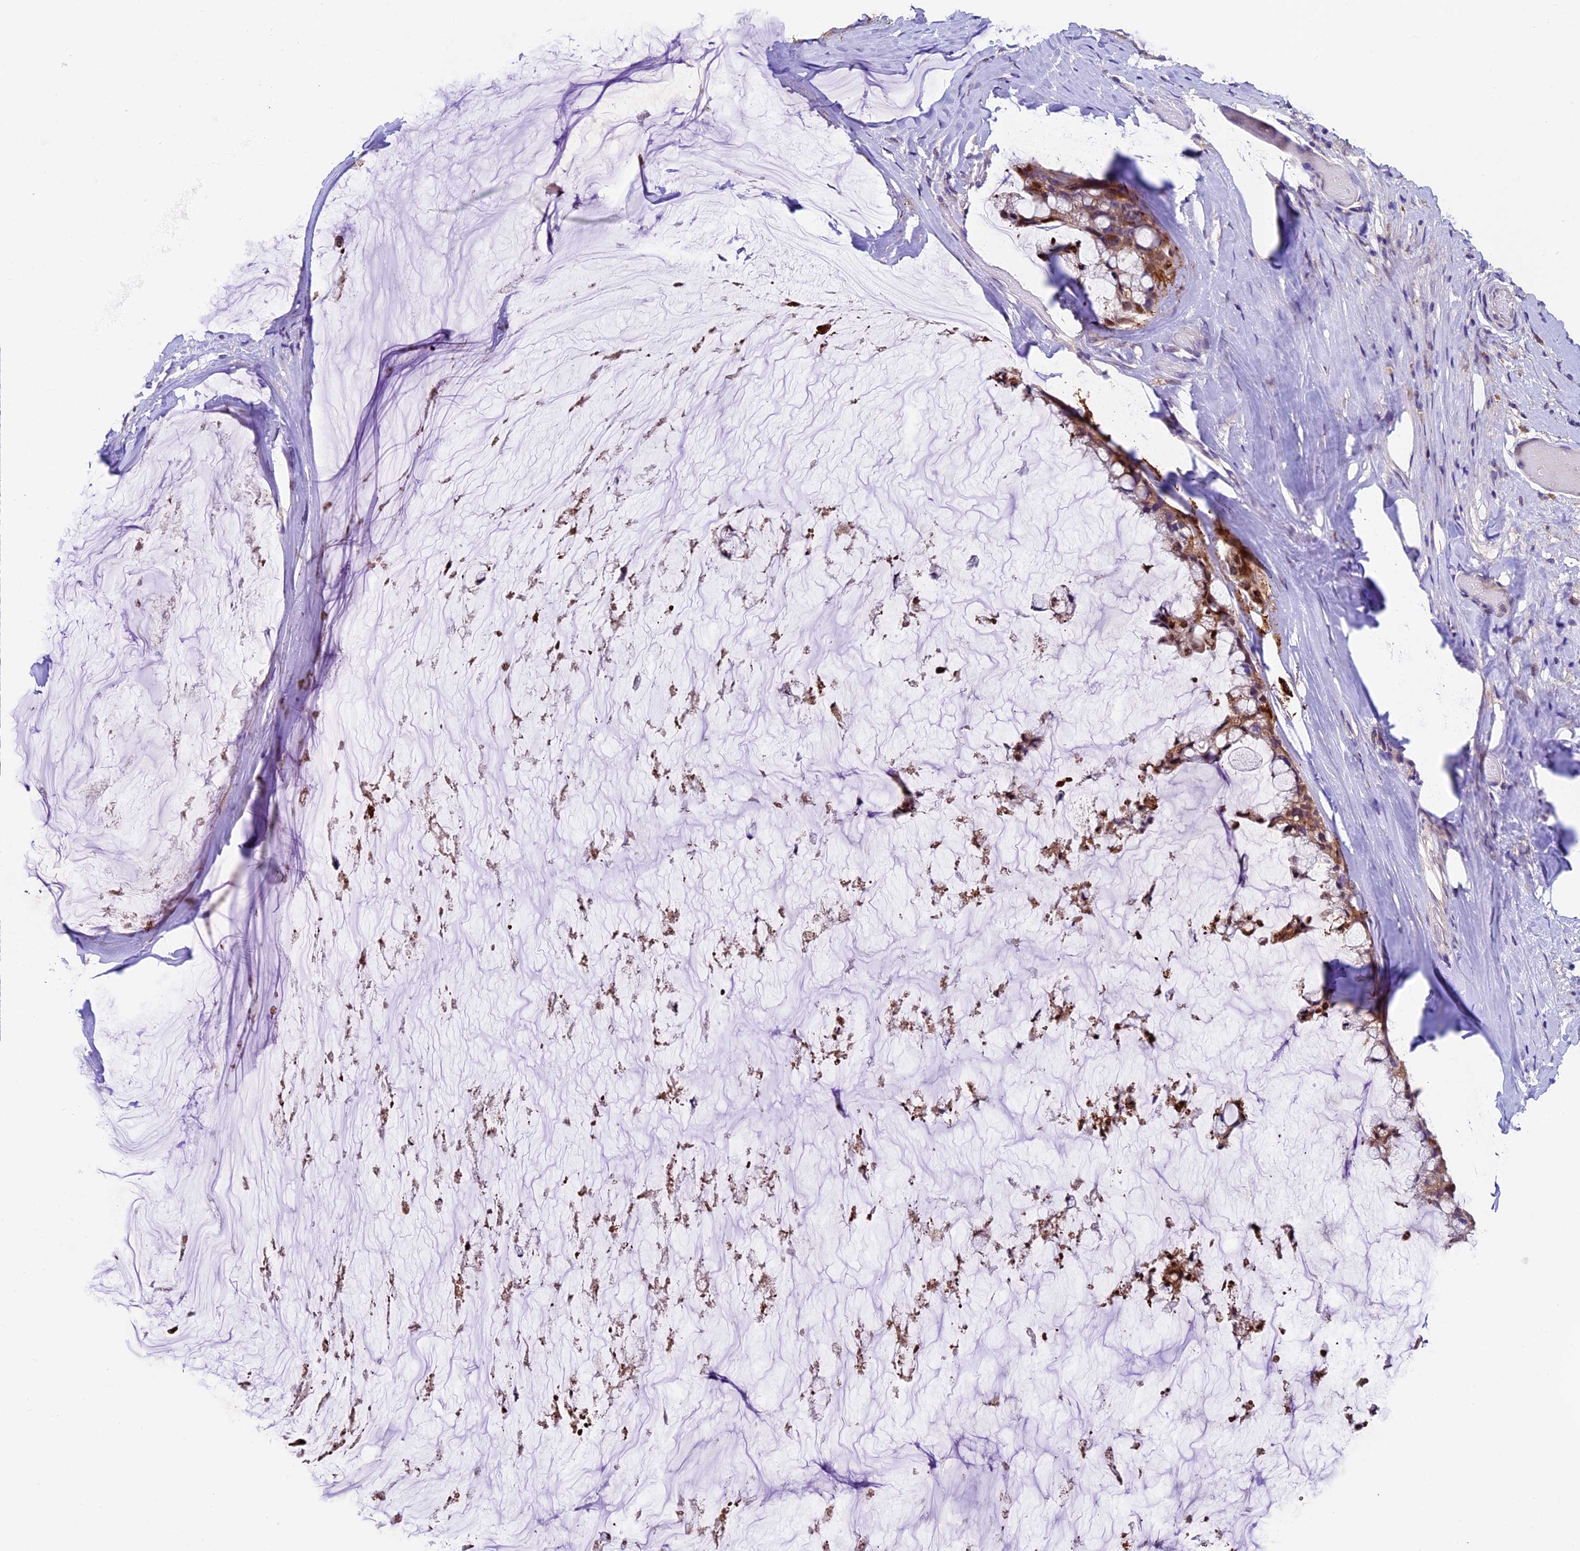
{"staining": {"intensity": "moderate", "quantity": ">75%", "location": "cytoplasmic/membranous,nuclear"}, "tissue": "ovarian cancer", "cell_type": "Tumor cells", "image_type": "cancer", "snomed": [{"axis": "morphology", "description": "Cystadenocarcinoma, mucinous, NOS"}, {"axis": "topography", "description": "Ovary"}], "caption": "This histopathology image demonstrates immunohistochemistry (IHC) staining of human ovarian cancer (mucinous cystadenocarcinoma), with medium moderate cytoplasmic/membranous and nuclear positivity in approximately >75% of tumor cells.", "gene": "SBNO2", "patient": {"sex": "female", "age": 39}}